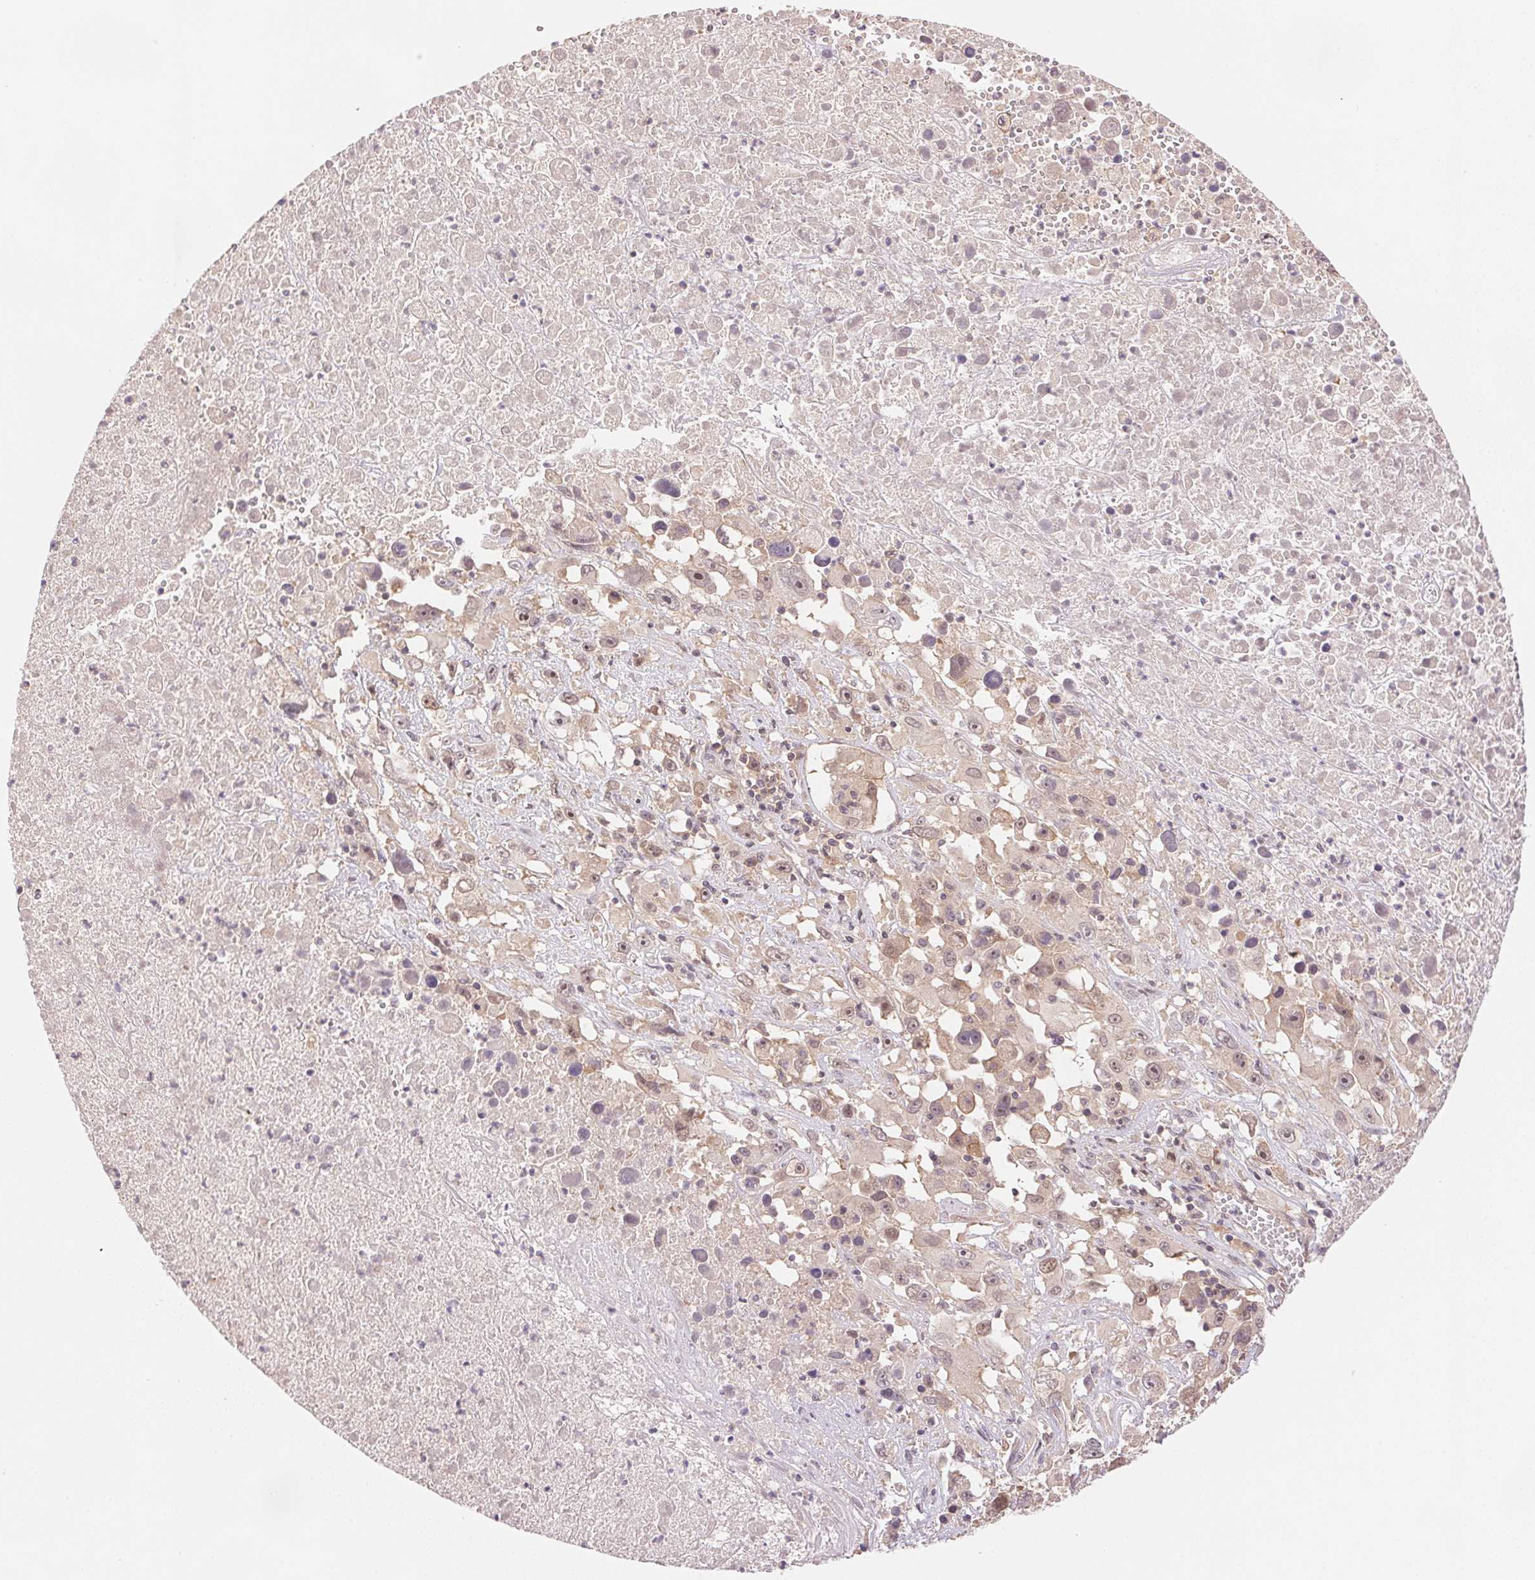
{"staining": {"intensity": "weak", "quantity": "<25%", "location": "cytoplasmic/membranous"}, "tissue": "melanoma", "cell_type": "Tumor cells", "image_type": "cancer", "snomed": [{"axis": "morphology", "description": "Malignant melanoma, Metastatic site"}, {"axis": "topography", "description": "Soft tissue"}], "caption": "A photomicrograph of human malignant melanoma (metastatic site) is negative for staining in tumor cells. (DAB immunohistochemistry, high magnification).", "gene": "BNIP5", "patient": {"sex": "male", "age": 50}}